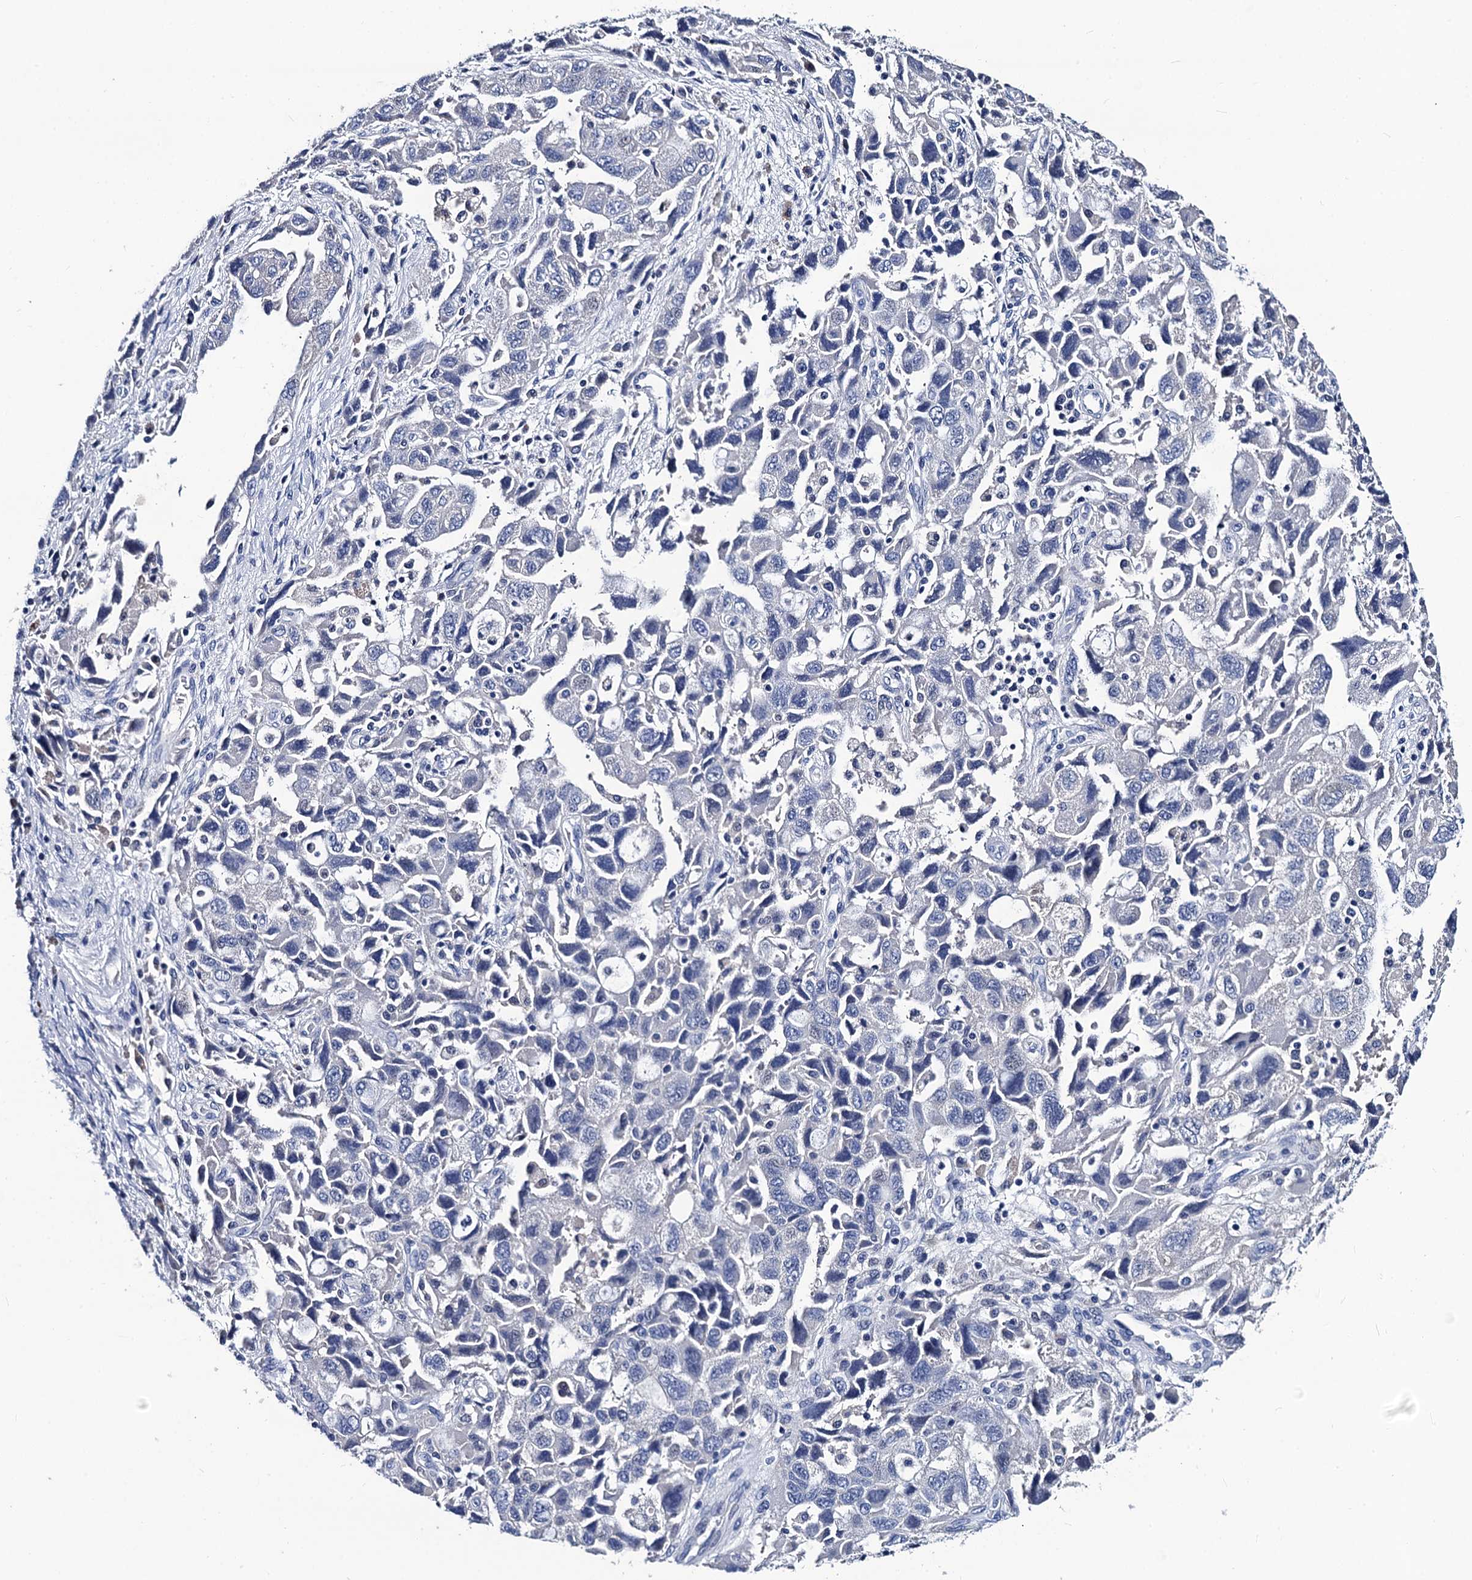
{"staining": {"intensity": "negative", "quantity": "none", "location": "none"}, "tissue": "ovarian cancer", "cell_type": "Tumor cells", "image_type": "cancer", "snomed": [{"axis": "morphology", "description": "Carcinoma, NOS"}, {"axis": "morphology", "description": "Cystadenocarcinoma, serous, NOS"}, {"axis": "topography", "description": "Ovary"}], "caption": "This image is of serous cystadenocarcinoma (ovarian) stained with immunohistochemistry (IHC) to label a protein in brown with the nuclei are counter-stained blue. There is no positivity in tumor cells.", "gene": "LRRC30", "patient": {"sex": "female", "age": 69}}